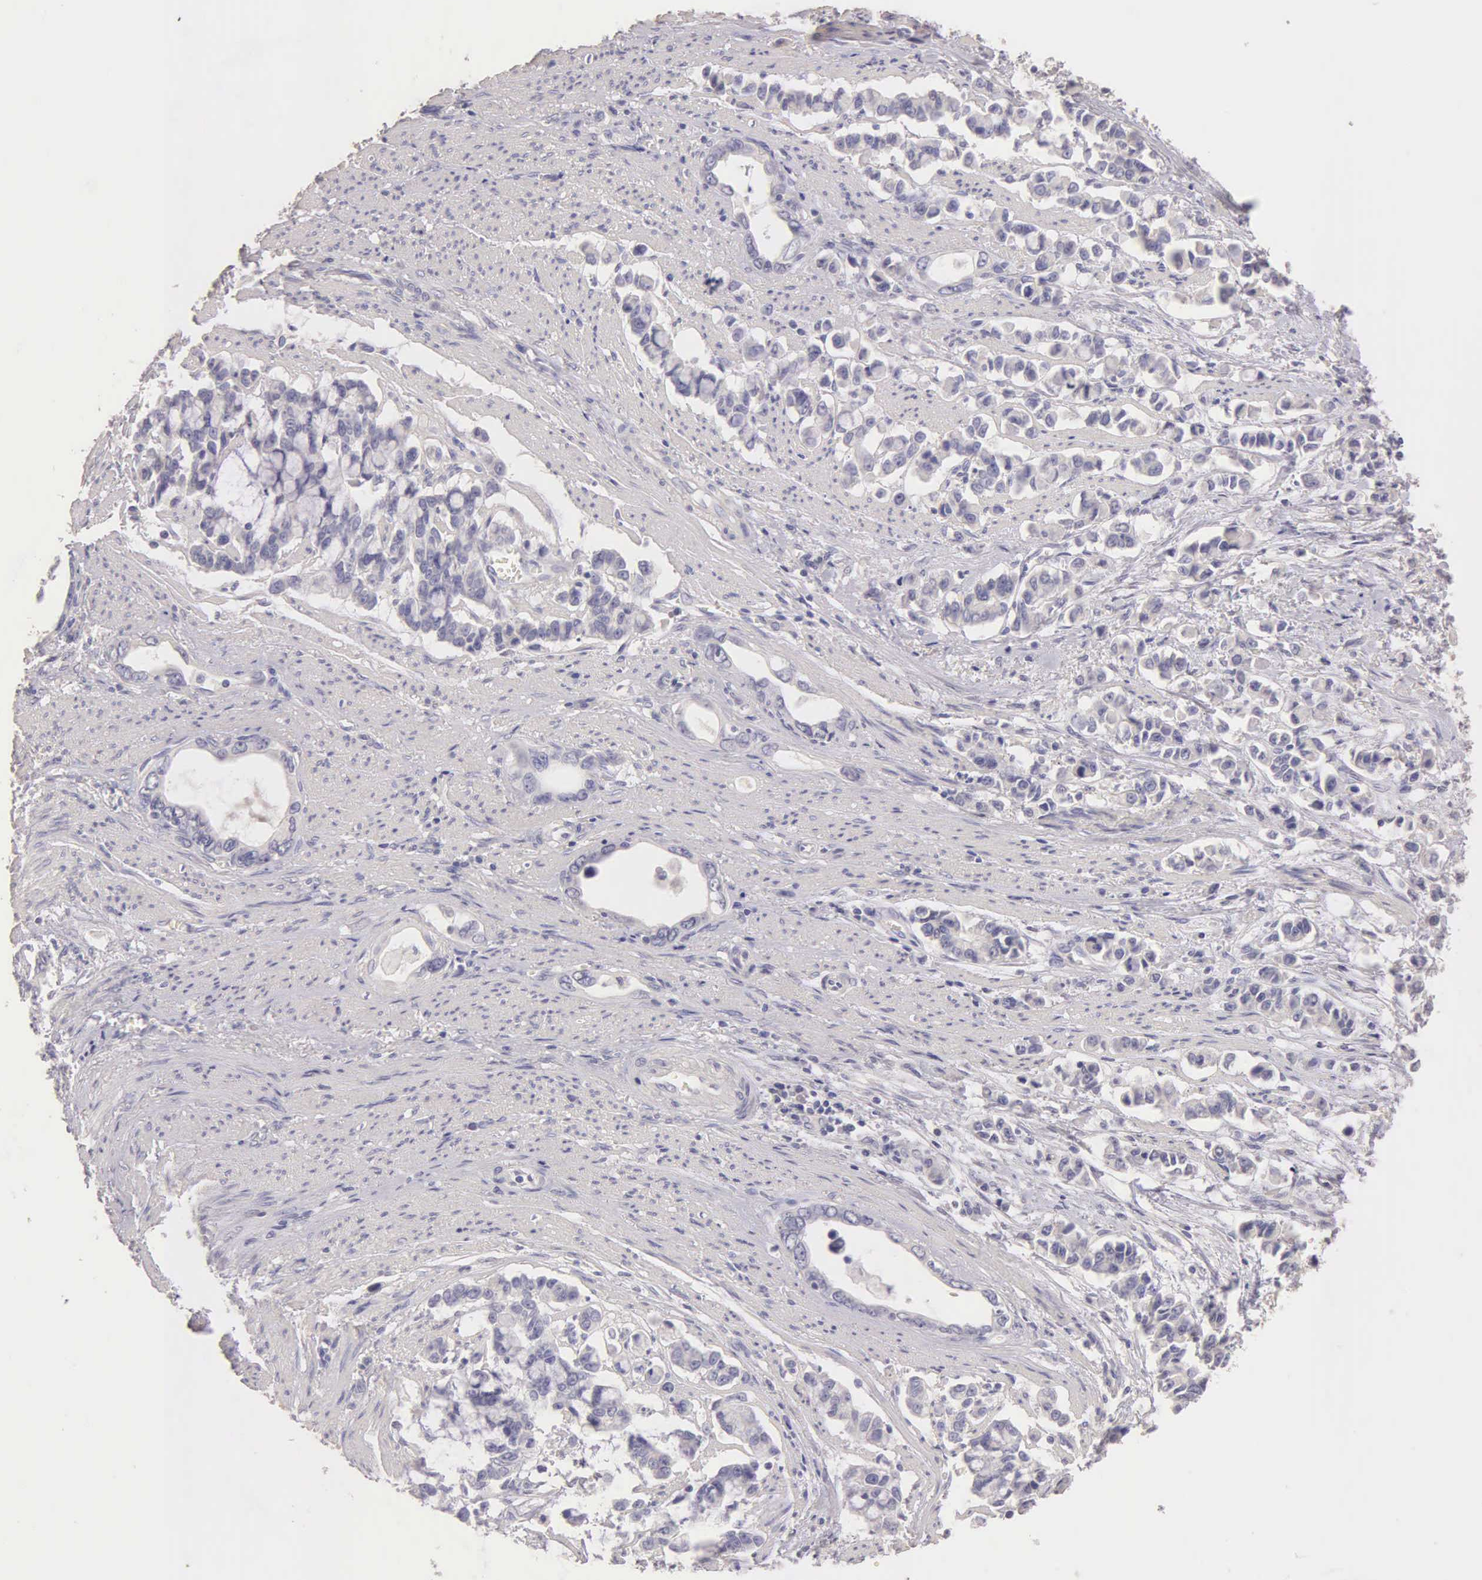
{"staining": {"intensity": "negative", "quantity": "none", "location": "none"}, "tissue": "stomach cancer", "cell_type": "Tumor cells", "image_type": "cancer", "snomed": [{"axis": "morphology", "description": "Adenocarcinoma, NOS"}, {"axis": "topography", "description": "Stomach"}], "caption": "DAB (3,3'-diaminobenzidine) immunohistochemical staining of stomach adenocarcinoma demonstrates no significant staining in tumor cells.", "gene": "ESR1", "patient": {"sex": "male", "age": 78}}